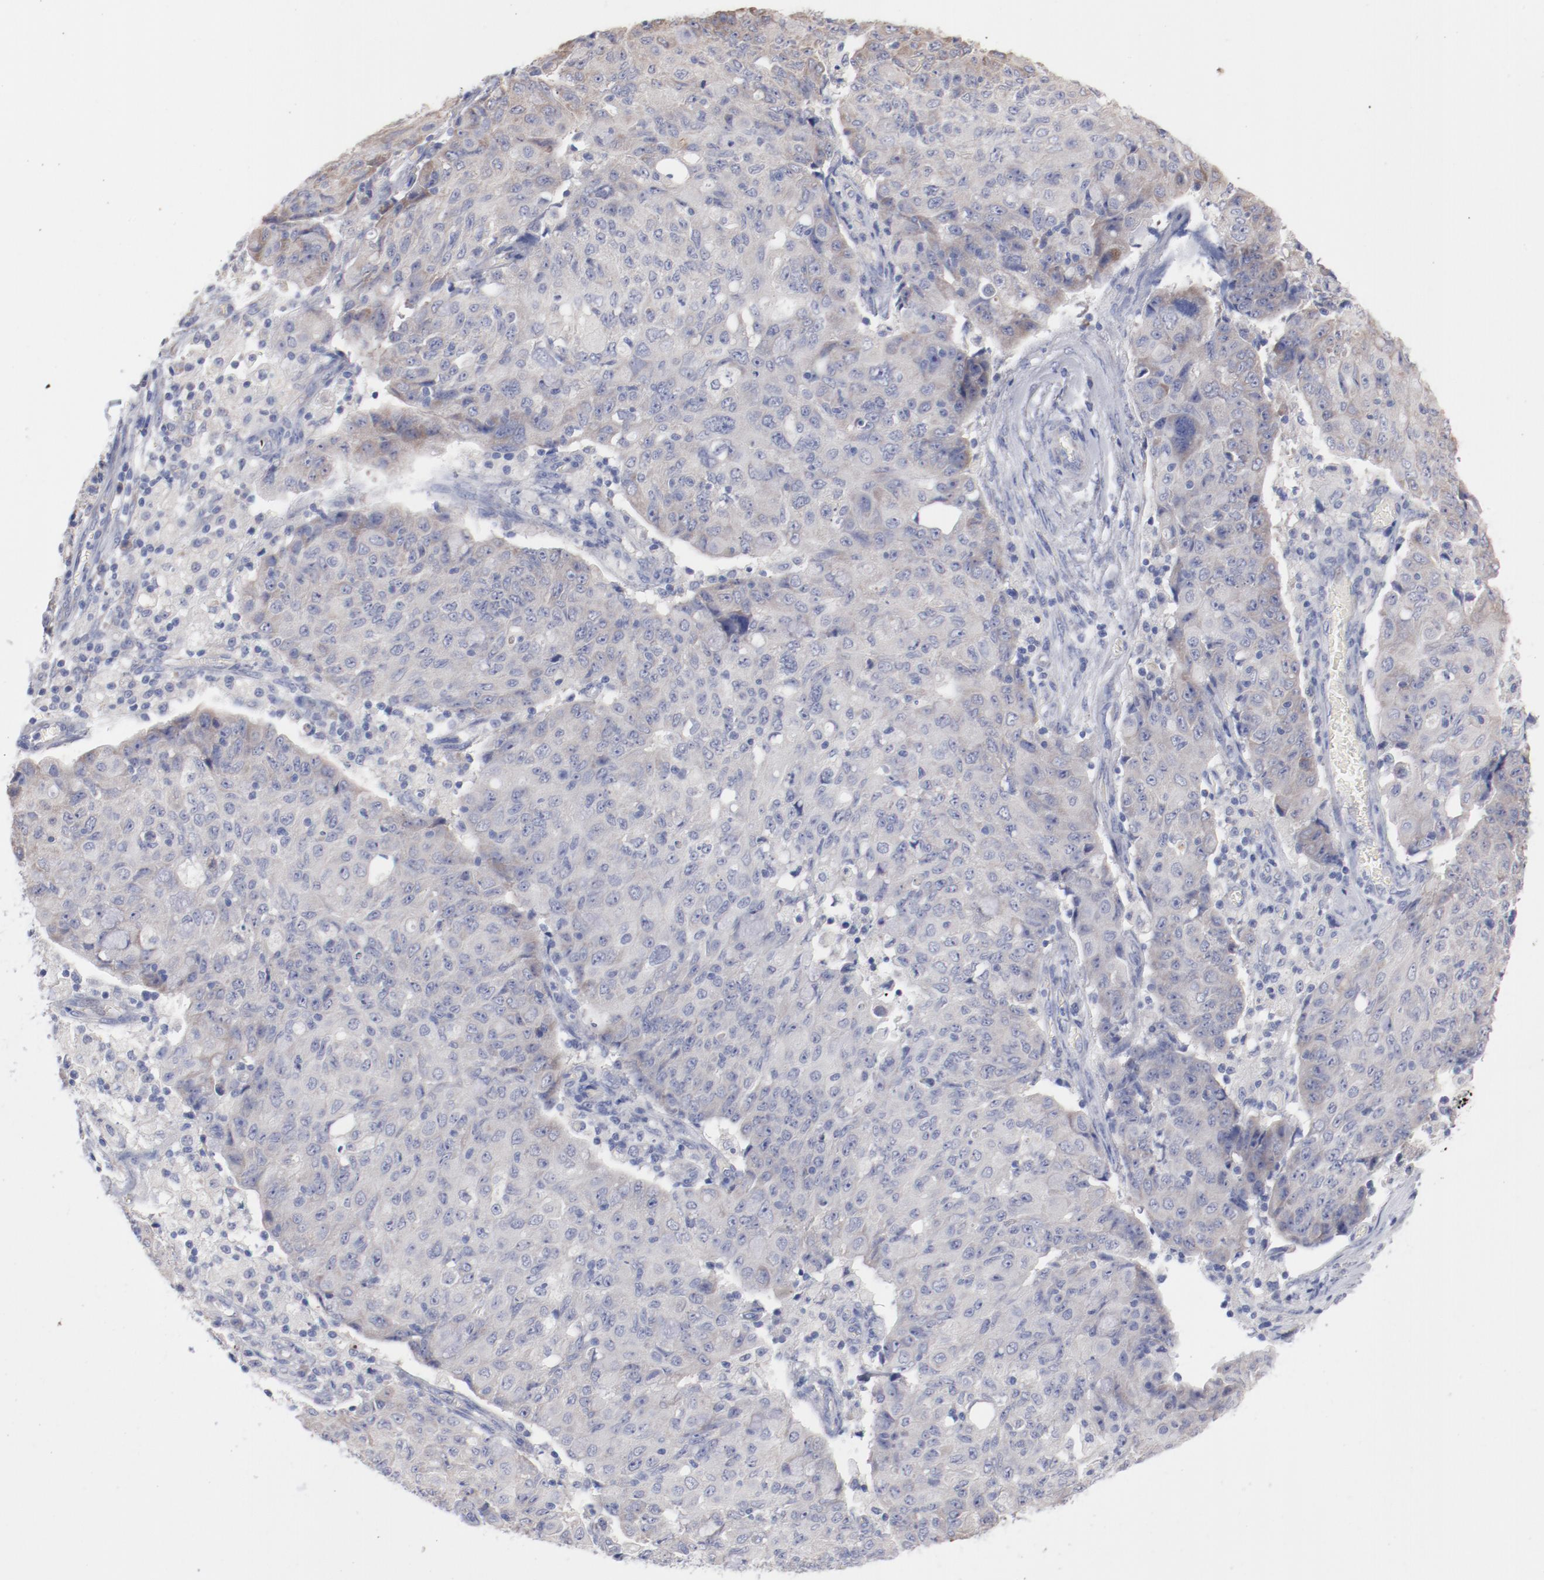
{"staining": {"intensity": "weak", "quantity": "25%-75%", "location": "cytoplasmic/membranous"}, "tissue": "ovarian cancer", "cell_type": "Tumor cells", "image_type": "cancer", "snomed": [{"axis": "morphology", "description": "Carcinoma, endometroid"}, {"axis": "topography", "description": "Ovary"}], "caption": "Protein staining of endometroid carcinoma (ovarian) tissue shows weak cytoplasmic/membranous positivity in approximately 25%-75% of tumor cells. The staining is performed using DAB brown chromogen to label protein expression. The nuclei are counter-stained blue using hematoxylin.", "gene": "CPE", "patient": {"sex": "female", "age": 42}}